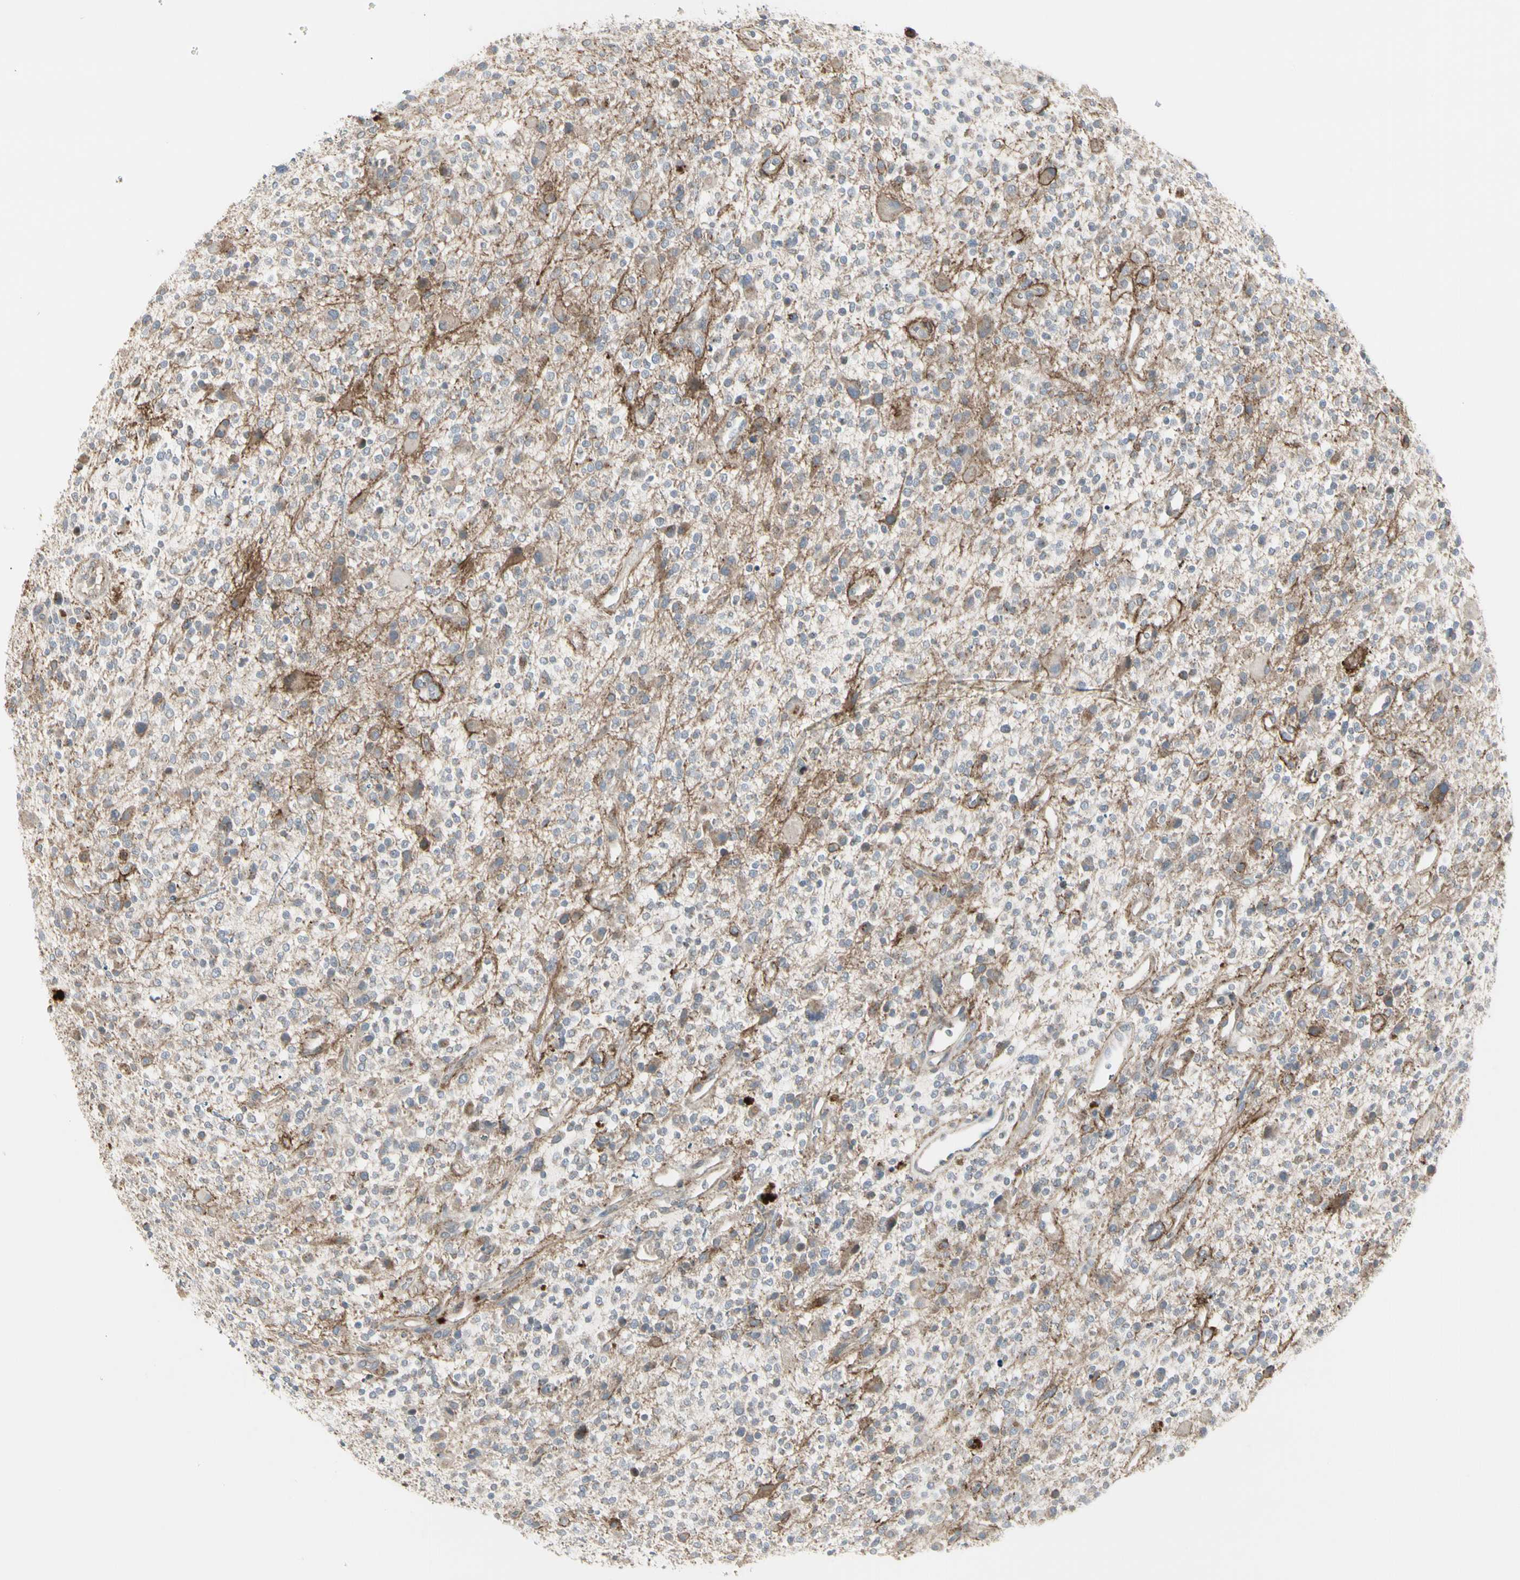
{"staining": {"intensity": "moderate", "quantity": "<25%", "location": "cytoplasmic/membranous"}, "tissue": "glioma", "cell_type": "Tumor cells", "image_type": "cancer", "snomed": [{"axis": "morphology", "description": "Glioma, malignant, High grade"}, {"axis": "topography", "description": "Brain"}], "caption": "This is a photomicrograph of immunohistochemistry staining of glioma, which shows moderate expression in the cytoplasmic/membranous of tumor cells.", "gene": "GRN", "patient": {"sex": "male", "age": 48}}